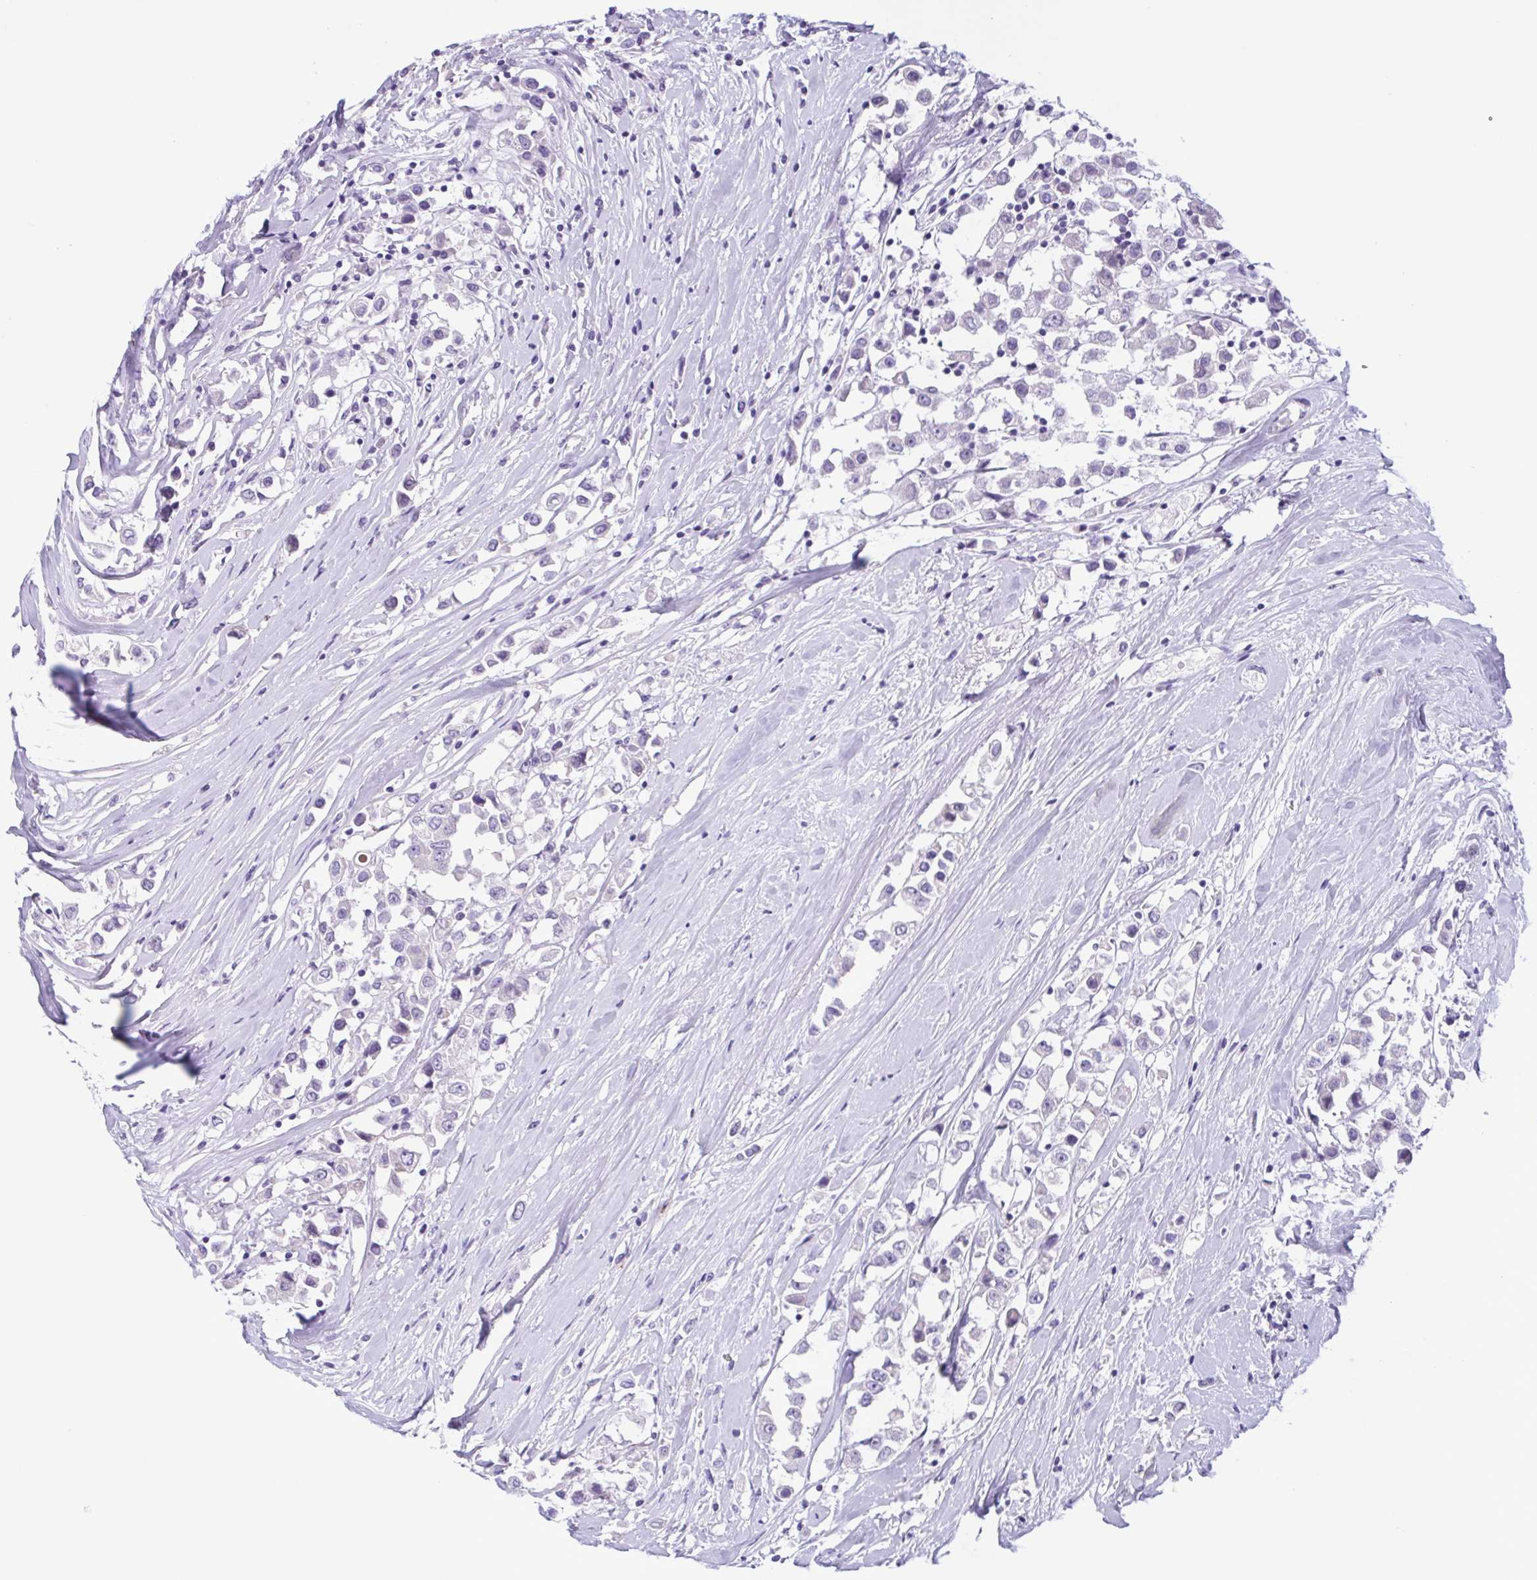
{"staining": {"intensity": "negative", "quantity": "none", "location": "none"}, "tissue": "breast cancer", "cell_type": "Tumor cells", "image_type": "cancer", "snomed": [{"axis": "morphology", "description": "Duct carcinoma"}, {"axis": "topography", "description": "Breast"}], "caption": "Immunohistochemistry (IHC) photomicrograph of neoplastic tissue: breast cancer stained with DAB demonstrates no significant protein staining in tumor cells.", "gene": "INAFM1", "patient": {"sex": "female", "age": 61}}